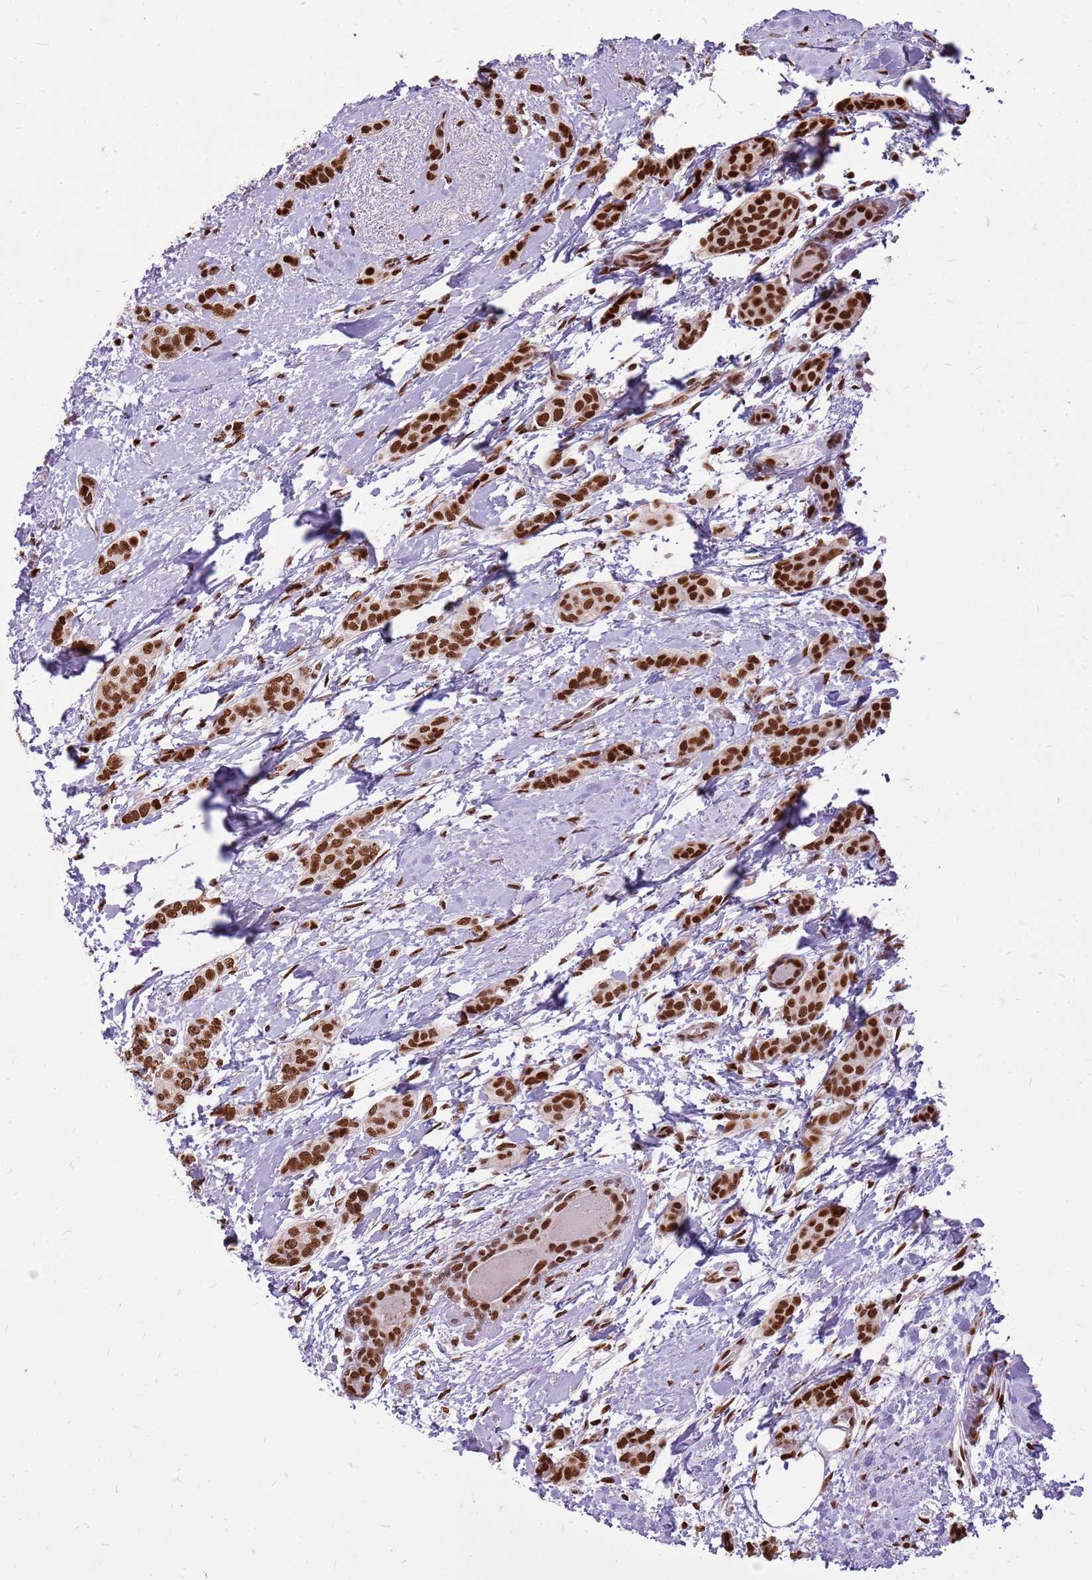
{"staining": {"intensity": "strong", "quantity": ">75%", "location": "nuclear"}, "tissue": "breast cancer", "cell_type": "Tumor cells", "image_type": "cancer", "snomed": [{"axis": "morphology", "description": "Duct carcinoma"}, {"axis": "topography", "description": "Breast"}], "caption": "IHC of human breast cancer exhibits high levels of strong nuclear expression in about >75% of tumor cells. The staining is performed using DAB brown chromogen to label protein expression. The nuclei are counter-stained blue using hematoxylin.", "gene": "WASHC4", "patient": {"sex": "female", "age": 72}}